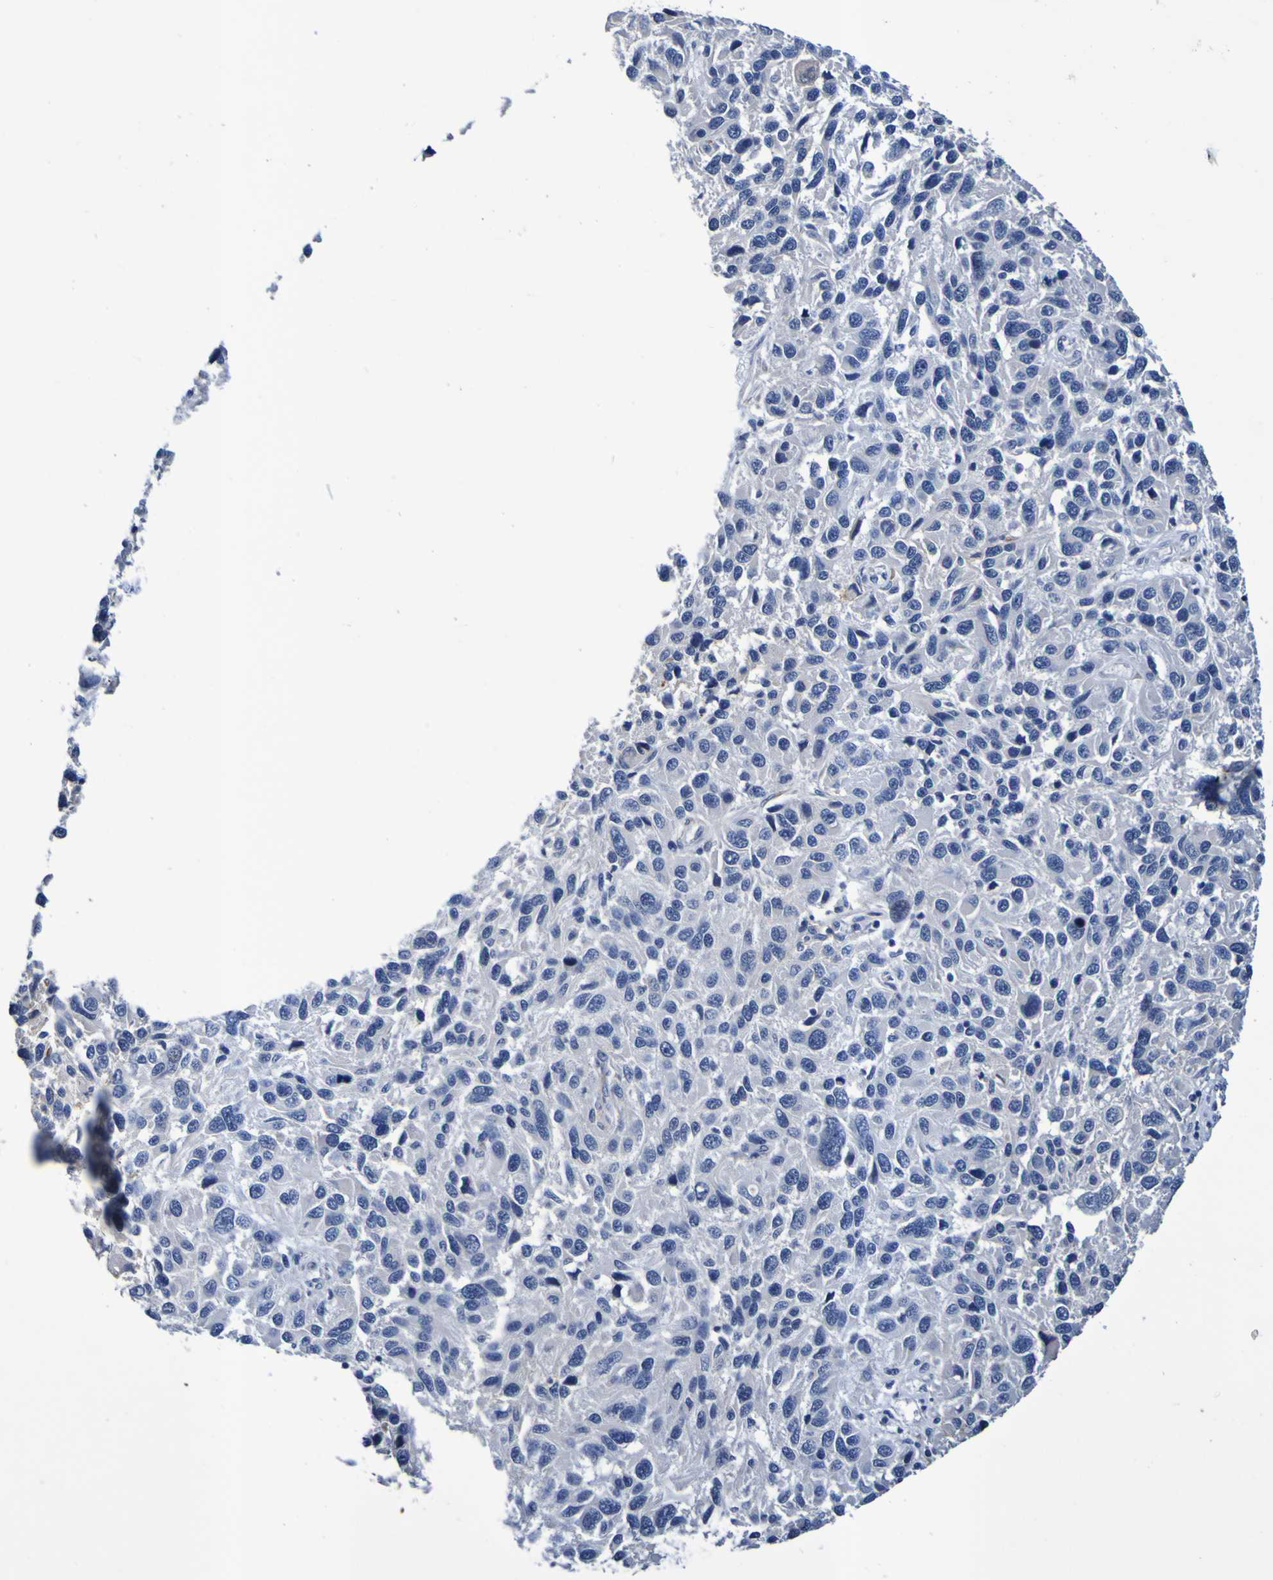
{"staining": {"intensity": "negative", "quantity": "none", "location": "none"}, "tissue": "melanoma", "cell_type": "Tumor cells", "image_type": "cancer", "snomed": [{"axis": "morphology", "description": "Malignant melanoma, NOS"}, {"axis": "topography", "description": "Skin"}], "caption": "Tumor cells show no significant protein expression in melanoma.", "gene": "VMA21", "patient": {"sex": "male", "age": 53}}